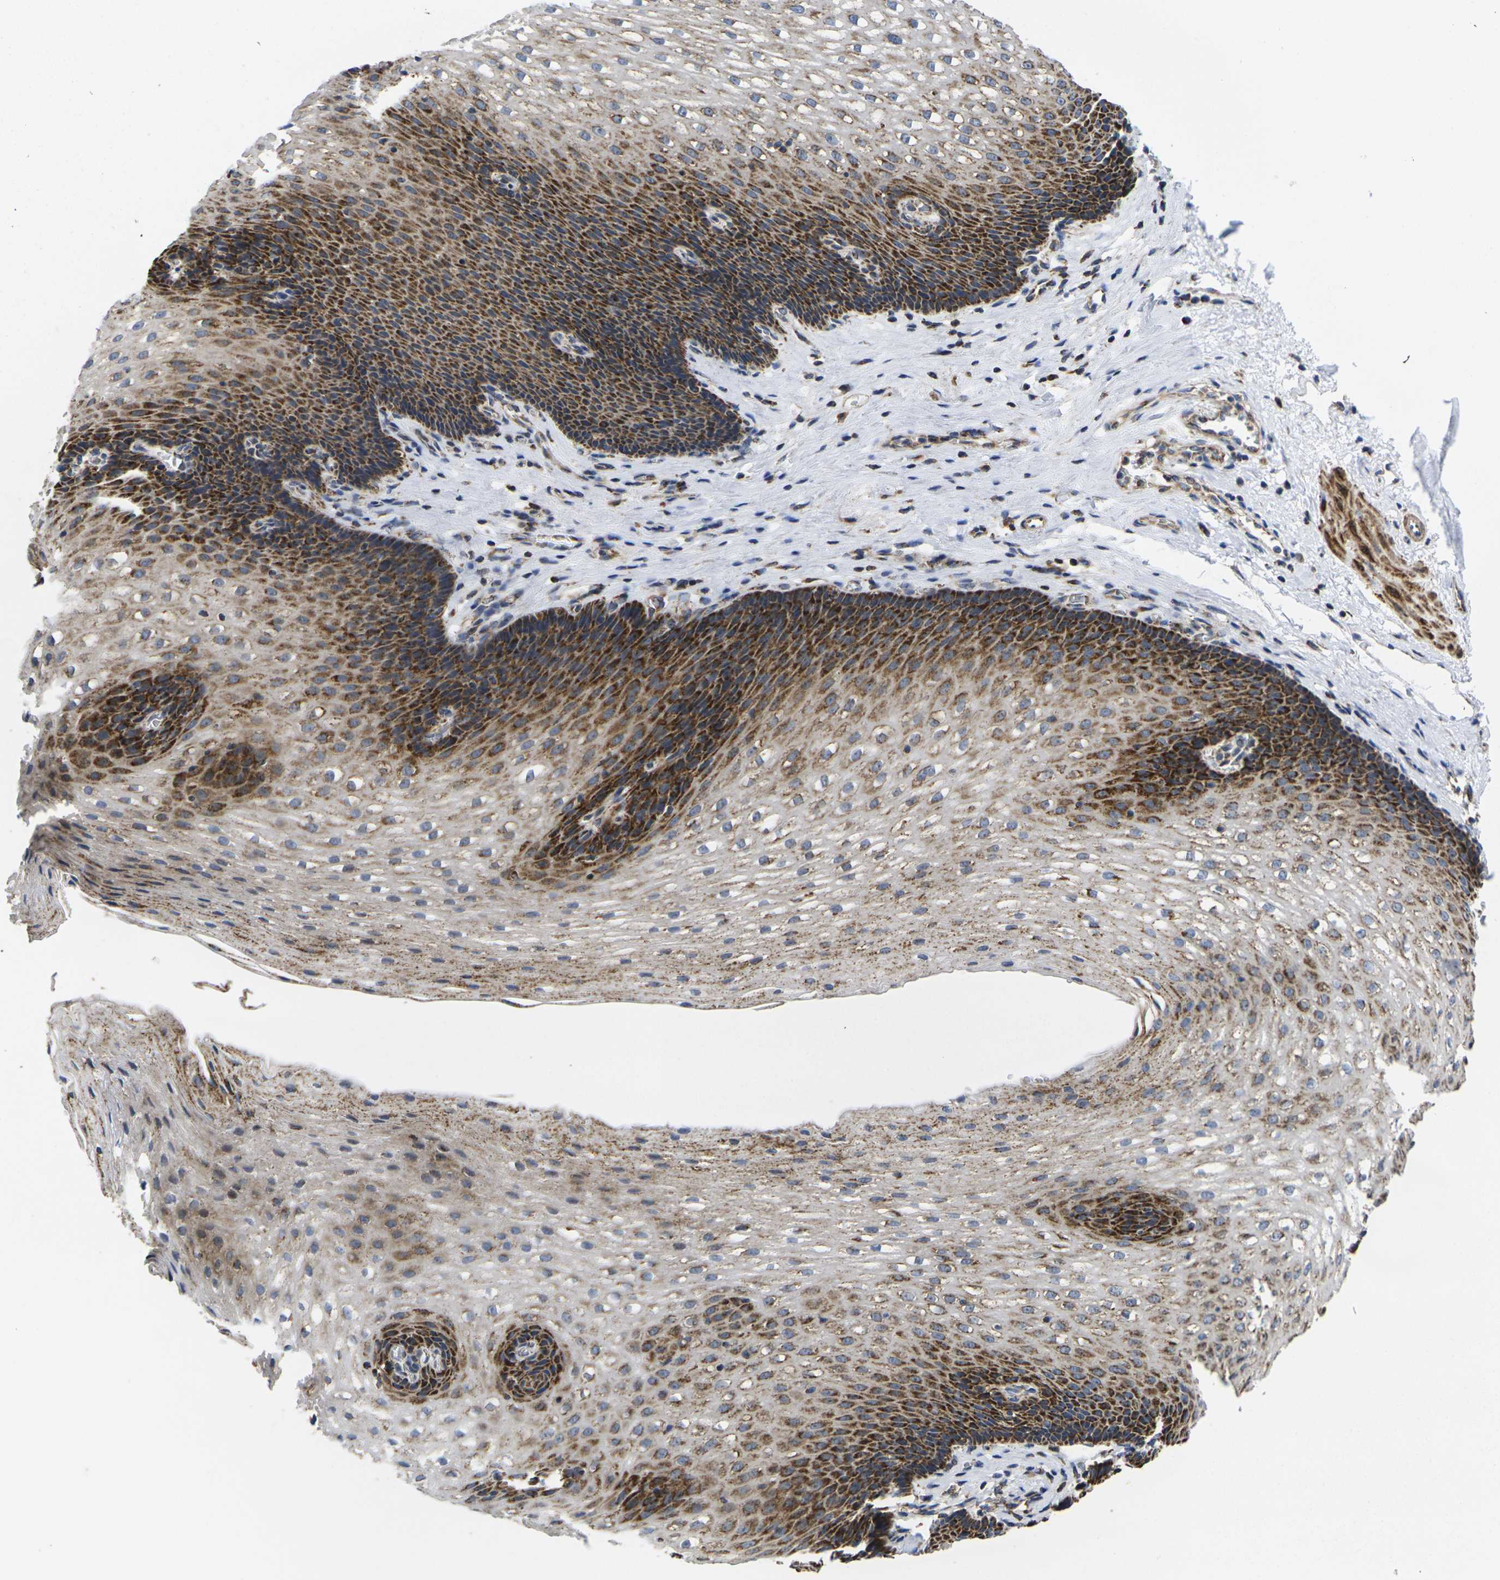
{"staining": {"intensity": "strong", "quantity": "25%-75%", "location": "cytoplasmic/membranous"}, "tissue": "esophagus", "cell_type": "Squamous epithelial cells", "image_type": "normal", "snomed": [{"axis": "morphology", "description": "Normal tissue, NOS"}, {"axis": "topography", "description": "Esophagus"}], "caption": "Human esophagus stained for a protein (brown) demonstrates strong cytoplasmic/membranous positive staining in about 25%-75% of squamous epithelial cells.", "gene": "P2RY11", "patient": {"sex": "male", "age": 48}}